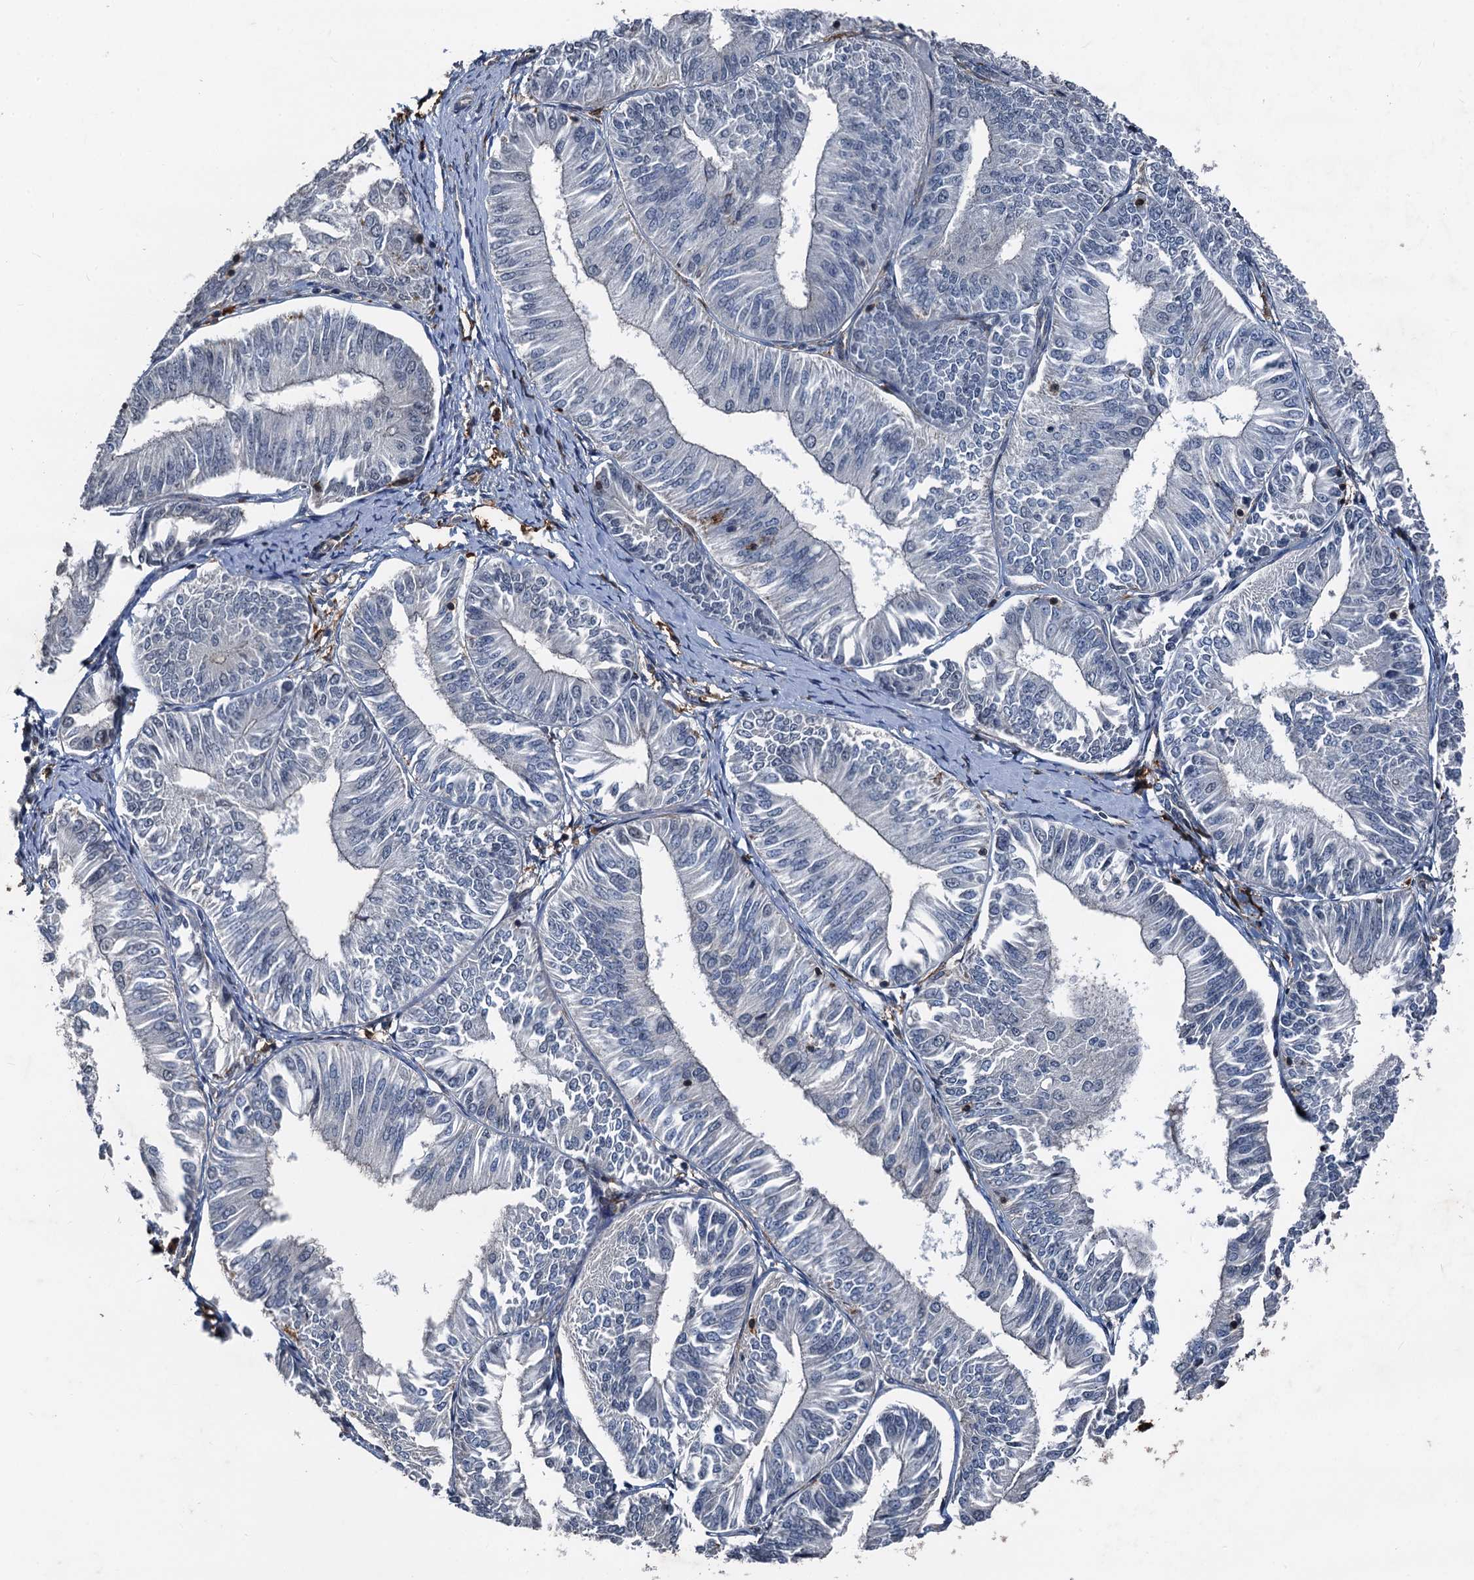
{"staining": {"intensity": "negative", "quantity": "none", "location": "none"}, "tissue": "endometrial cancer", "cell_type": "Tumor cells", "image_type": "cancer", "snomed": [{"axis": "morphology", "description": "Adenocarcinoma, NOS"}, {"axis": "topography", "description": "Endometrium"}], "caption": "Tumor cells are negative for protein expression in human adenocarcinoma (endometrial).", "gene": "PLEKHO2", "patient": {"sex": "female", "age": 58}}